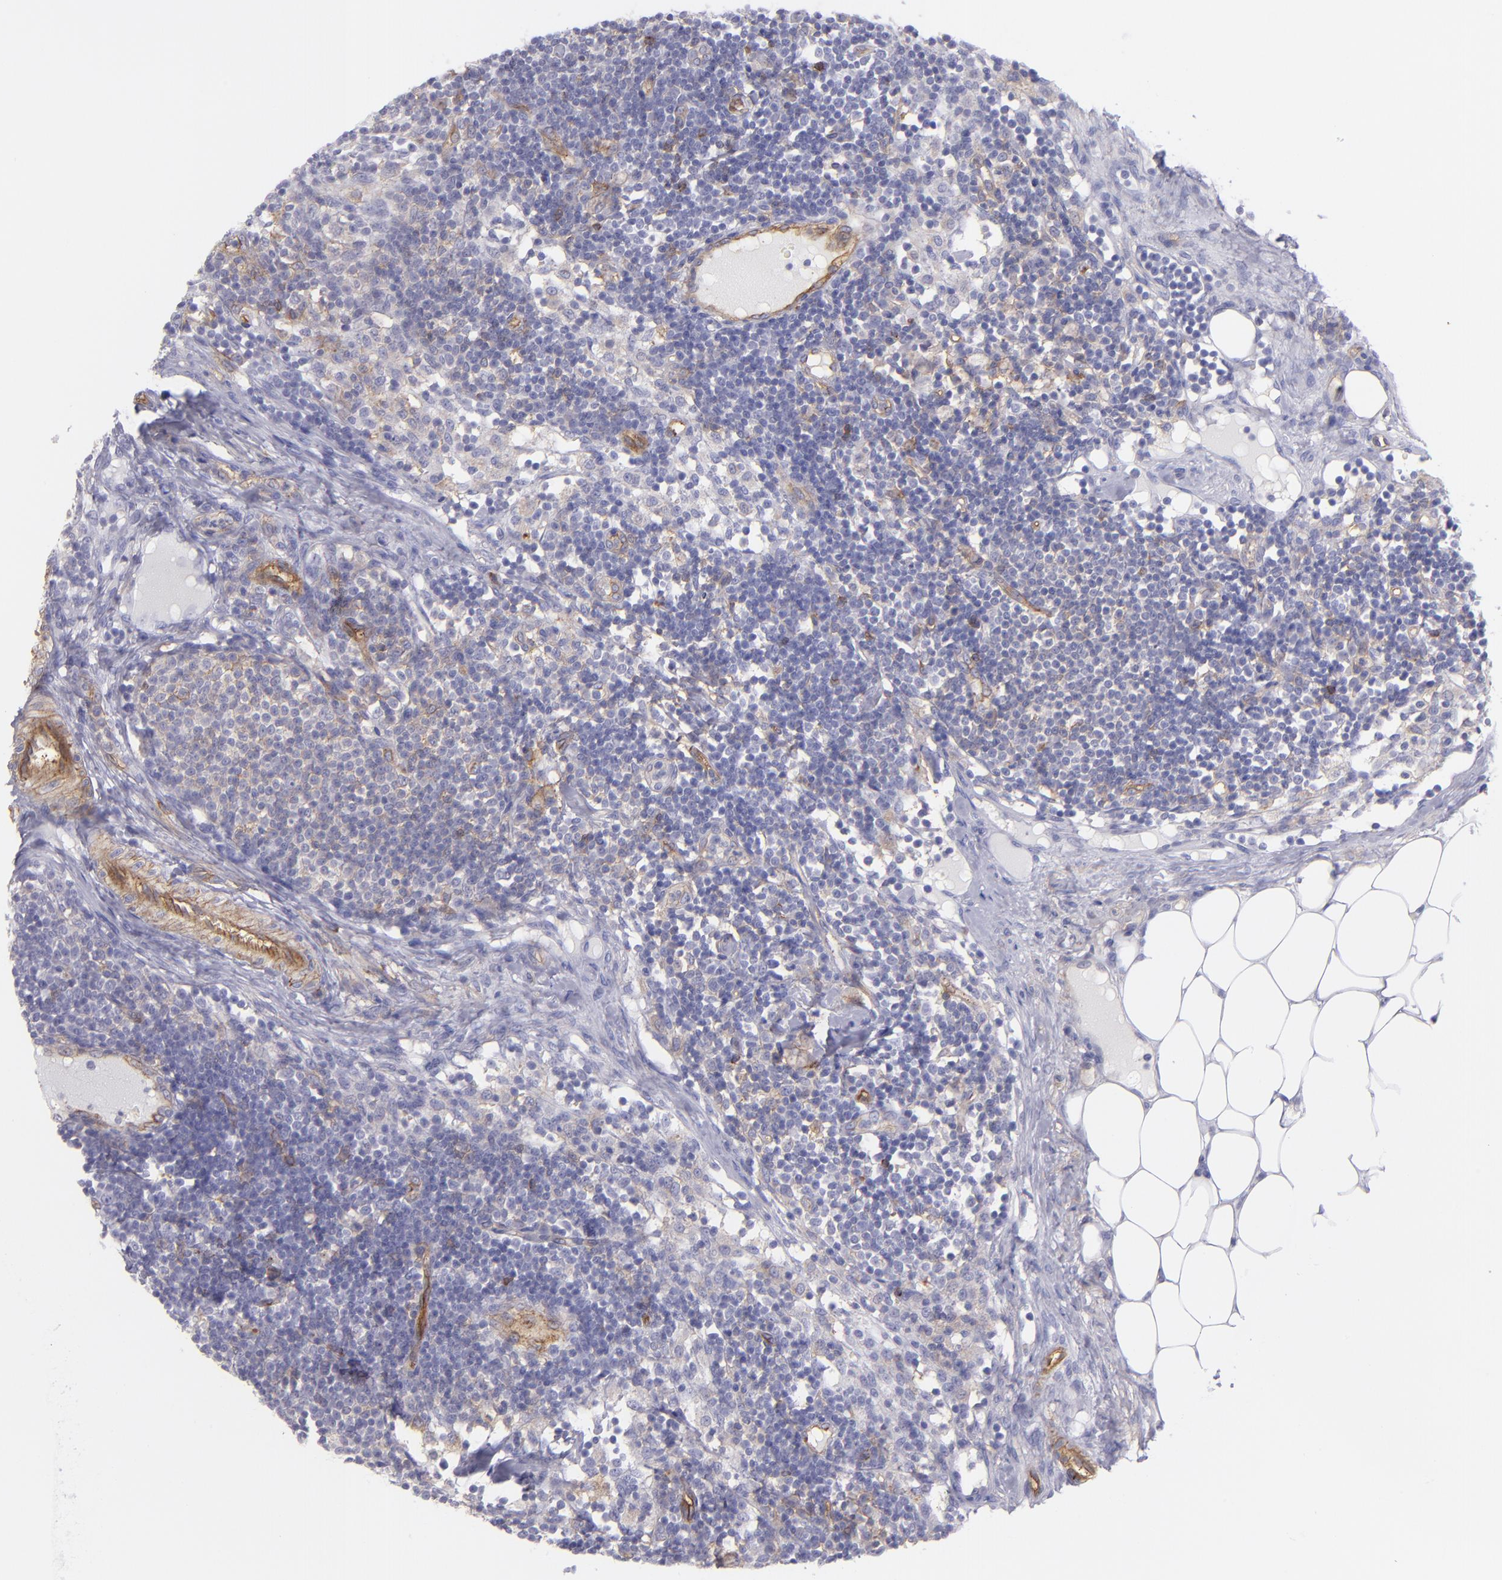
{"staining": {"intensity": "weak", "quantity": "<25%", "location": "cytoplasmic/membranous"}, "tissue": "lymph node", "cell_type": "Germinal center cells", "image_type": "normal", "snomed": [{"axis": "morphology", "description": "Normal tissue, NOS"}, {"axis": "topography", "description": "Lymph node"}], "caption": "High power microscopy image of an immunohistochemistry (IHC) micrograph of benign lymph node, revealing no significant staining in germinal center cells.", "gene": "ENTPD1", "patient": {"sex": "female", "age": 42}}